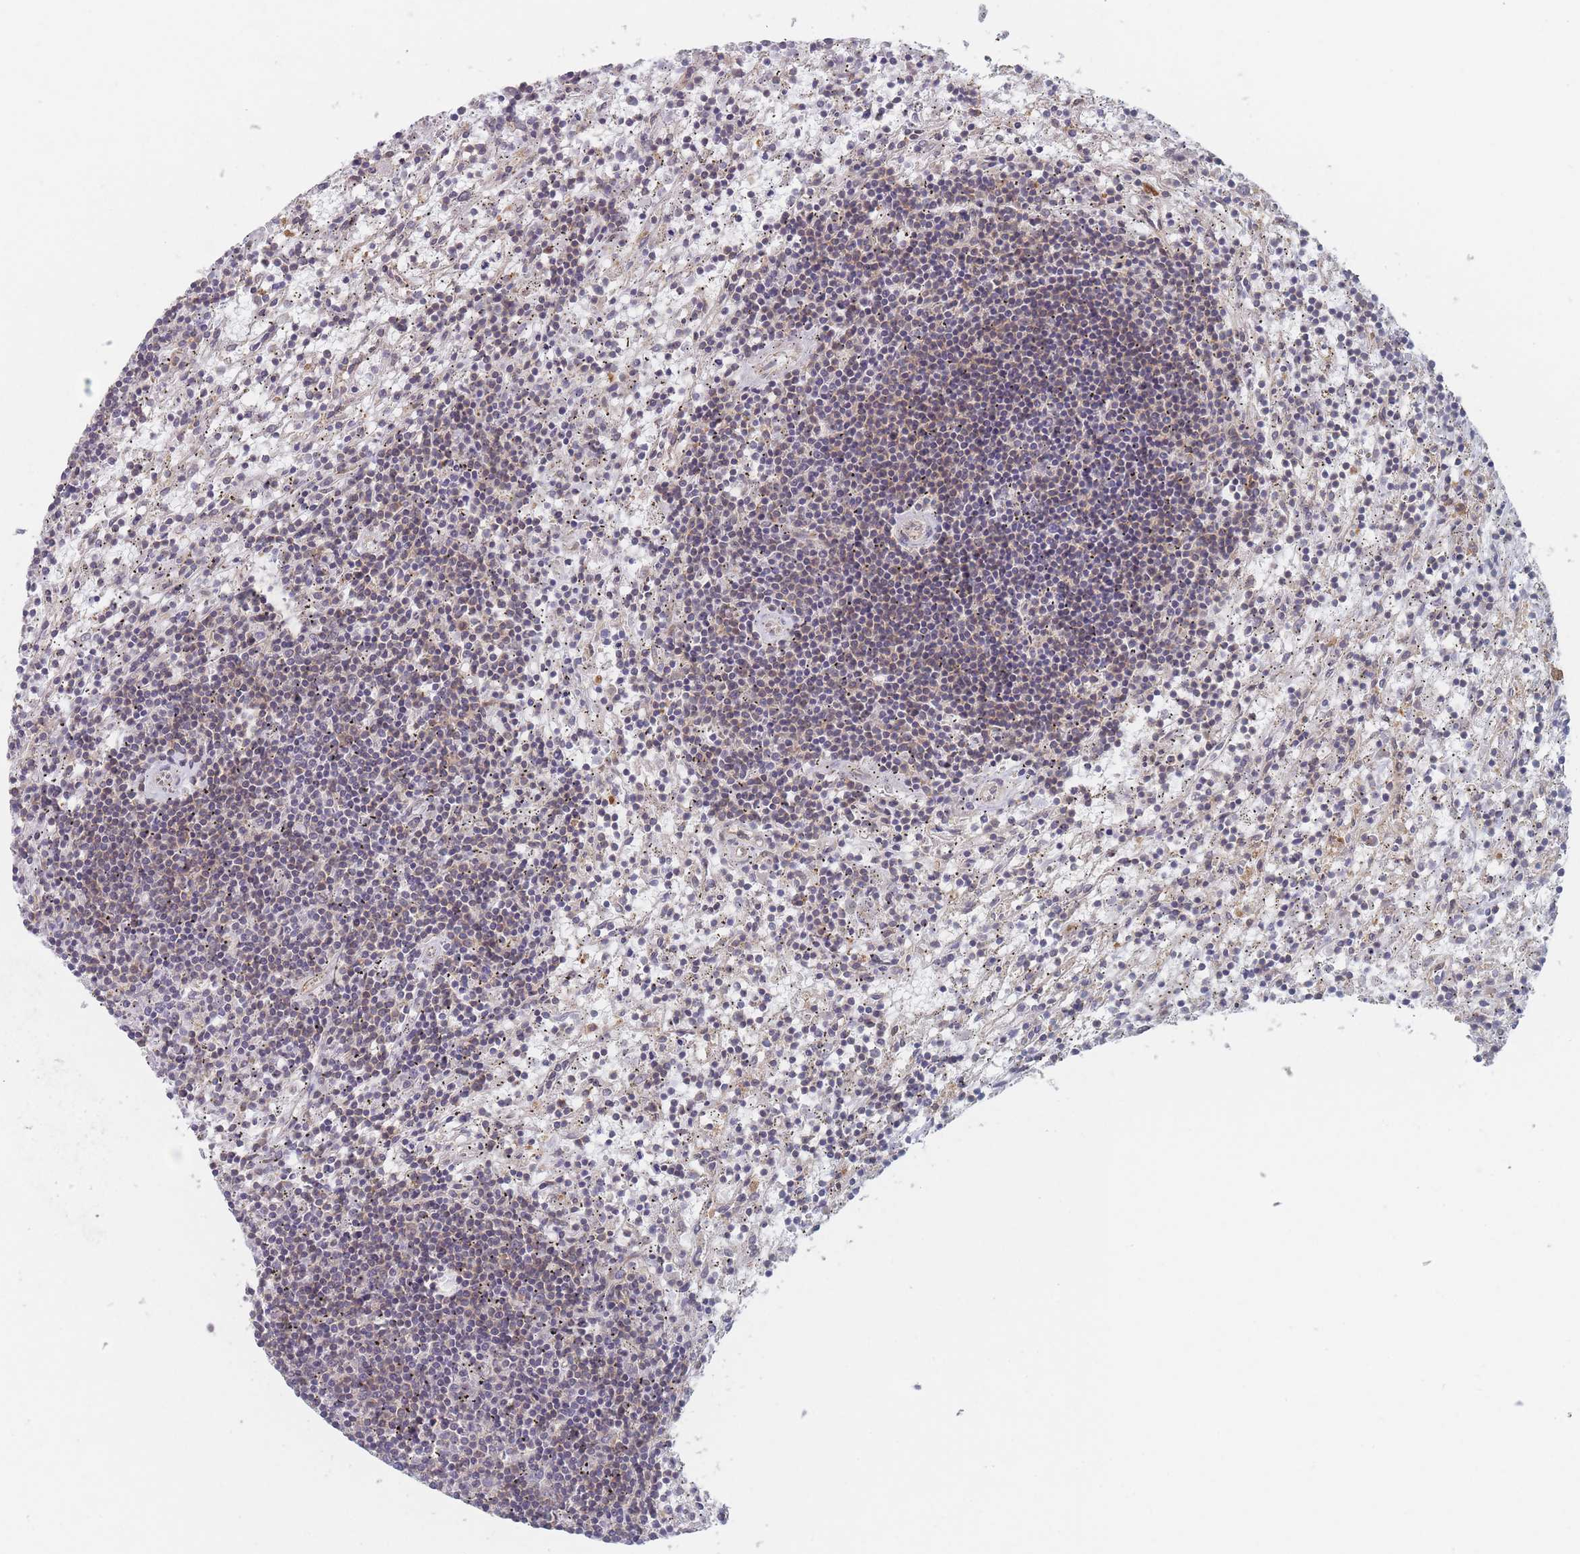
{"staining": {"intensity": "weak", "quantity": "<25%", "location": "cytoplasmic/membranous"}, "tissue": "lymphoma", "cell_type": "Tumor cells", "image_type": "cancer", "snomed": [{"axis": "morphology", "description": "Malignant lymphoma, non-Hodgkin's type, Low grade"}, {"axis": "topography", "description": "Spleen"}], "caption": "This is an immunohistochemistry (IHC) histopathology image of malignant lymphoma, non-Hodgkin's type (low-grade). There is no expression in tumor cells.", "gene": "EFCC1", "patient": {"sex": "male", "age": 76}}